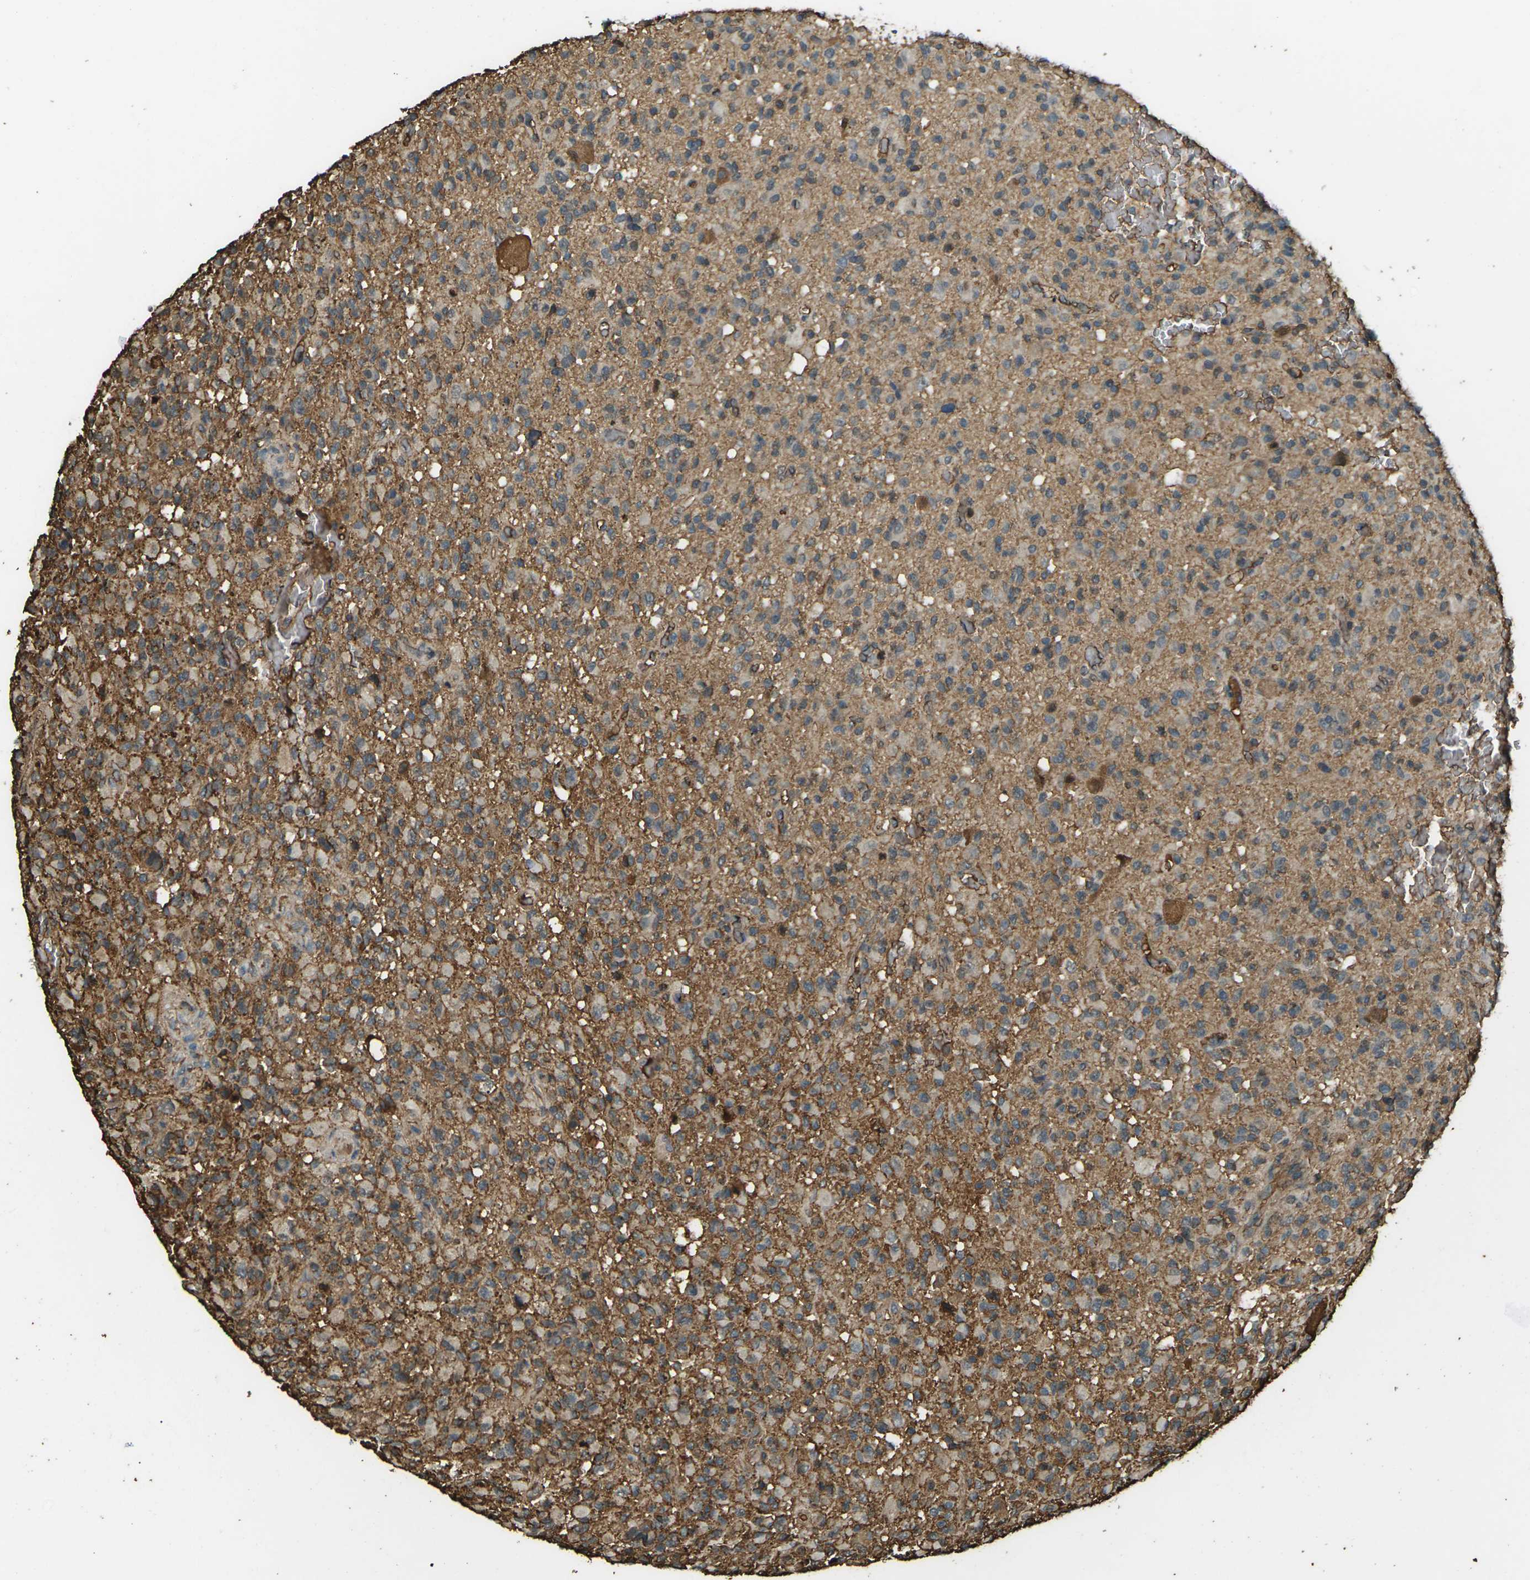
{"staining": {"intensity": "moderate", "quantity": ">75%", "location": "cytoplasmic/membranous"}, "tissue": "glioma", "cell_type": "Tumor cells", "image_type": "cancer", "snomed": [{"axis": "morphology", "description": "Glioma, malignant, High grade"}, {"axis": "topography", "description": "Brain"}], "caption": "This histopathology image shows IHC staining of glioma, with medium moderate cytoplasmic/membranous expression in about >75% of tumor cells.", "gene": "CYP1B1", "patient": {"sex": "male", "age": 71}}